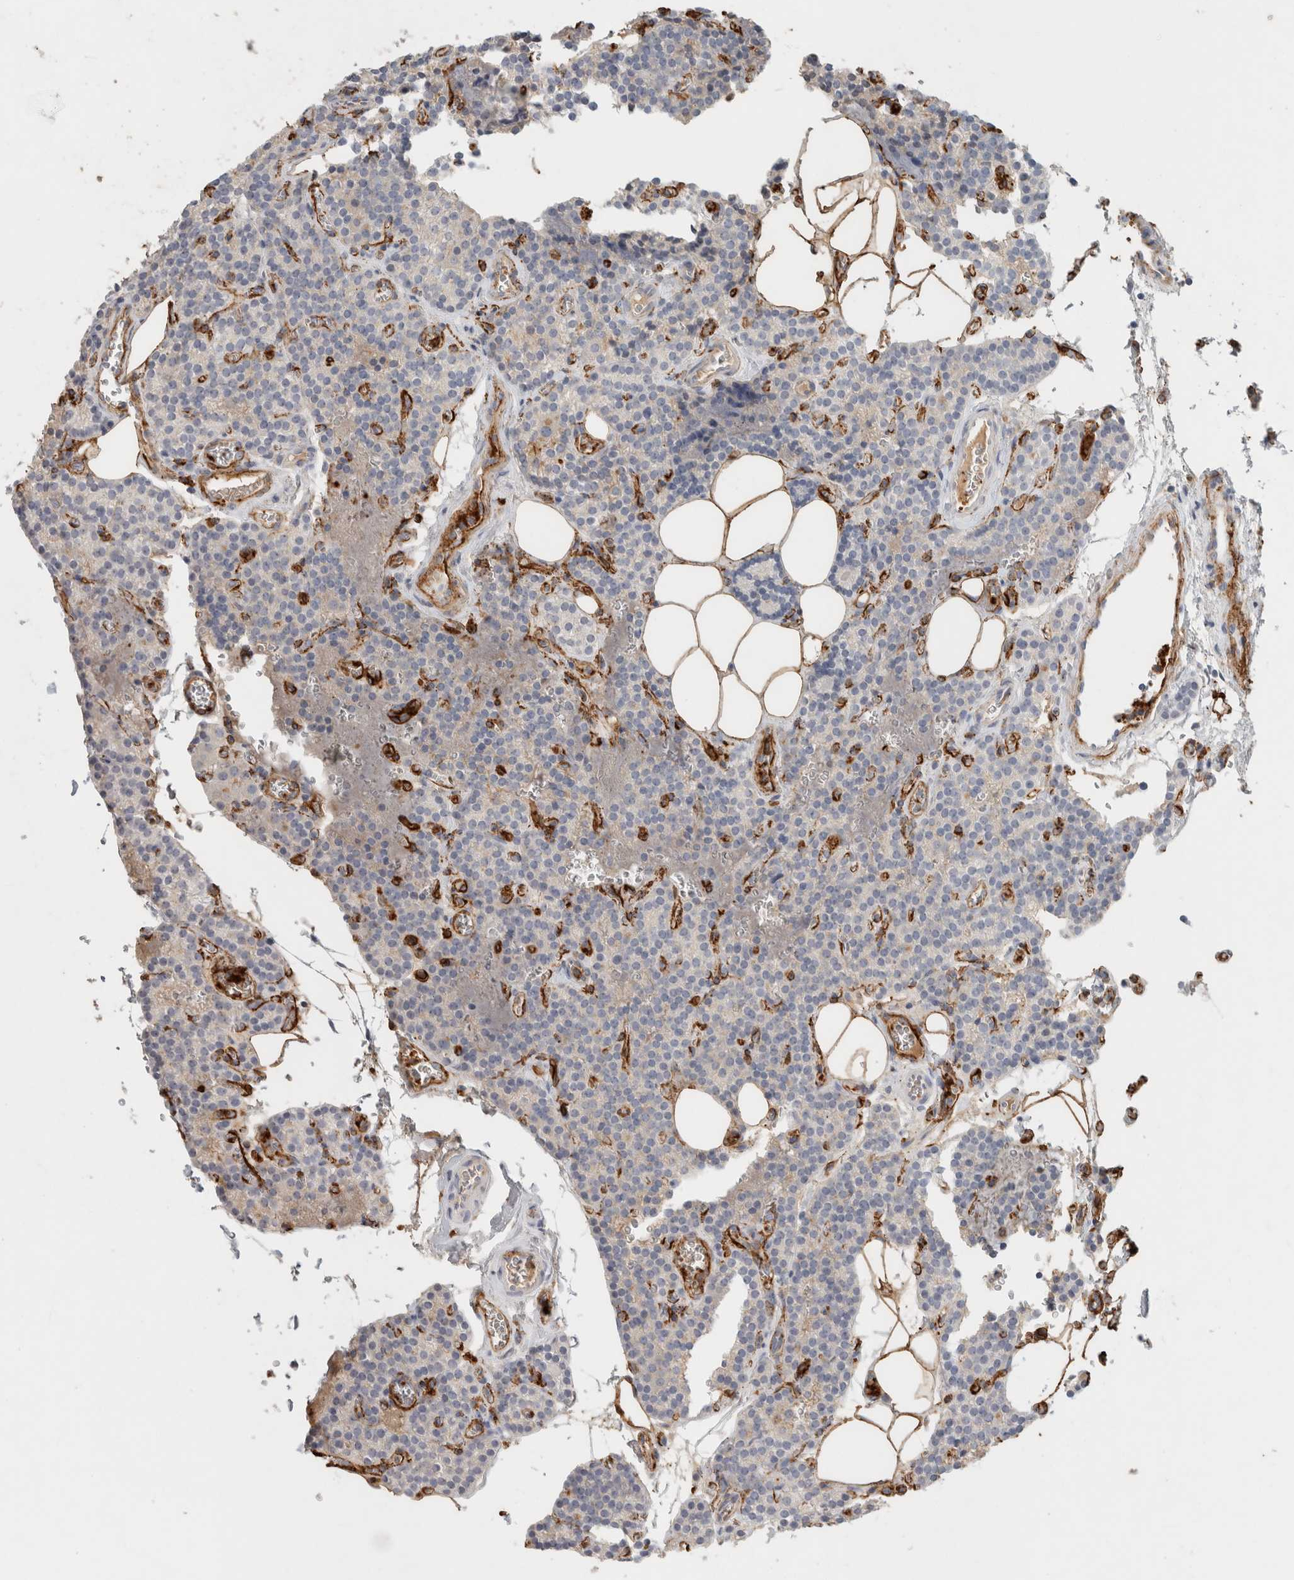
{"staining": {"intensity": "negative", "quantity": "none", "location": "none"}, "tissue": "parathyroid gland", "cell_type": "Glandular cells", "image_type": "normal", "snomed": [{"axis": "morphology", "description": "Normal tissue, NOS"}, {"axis": "topography", "description": "Parathyroid gland"}], "caption": "Glandular cells are negative for protein expression in normal human parathyroid gland.", "gene": "CD36", "patient": {"sex": "female", "age": 64}}